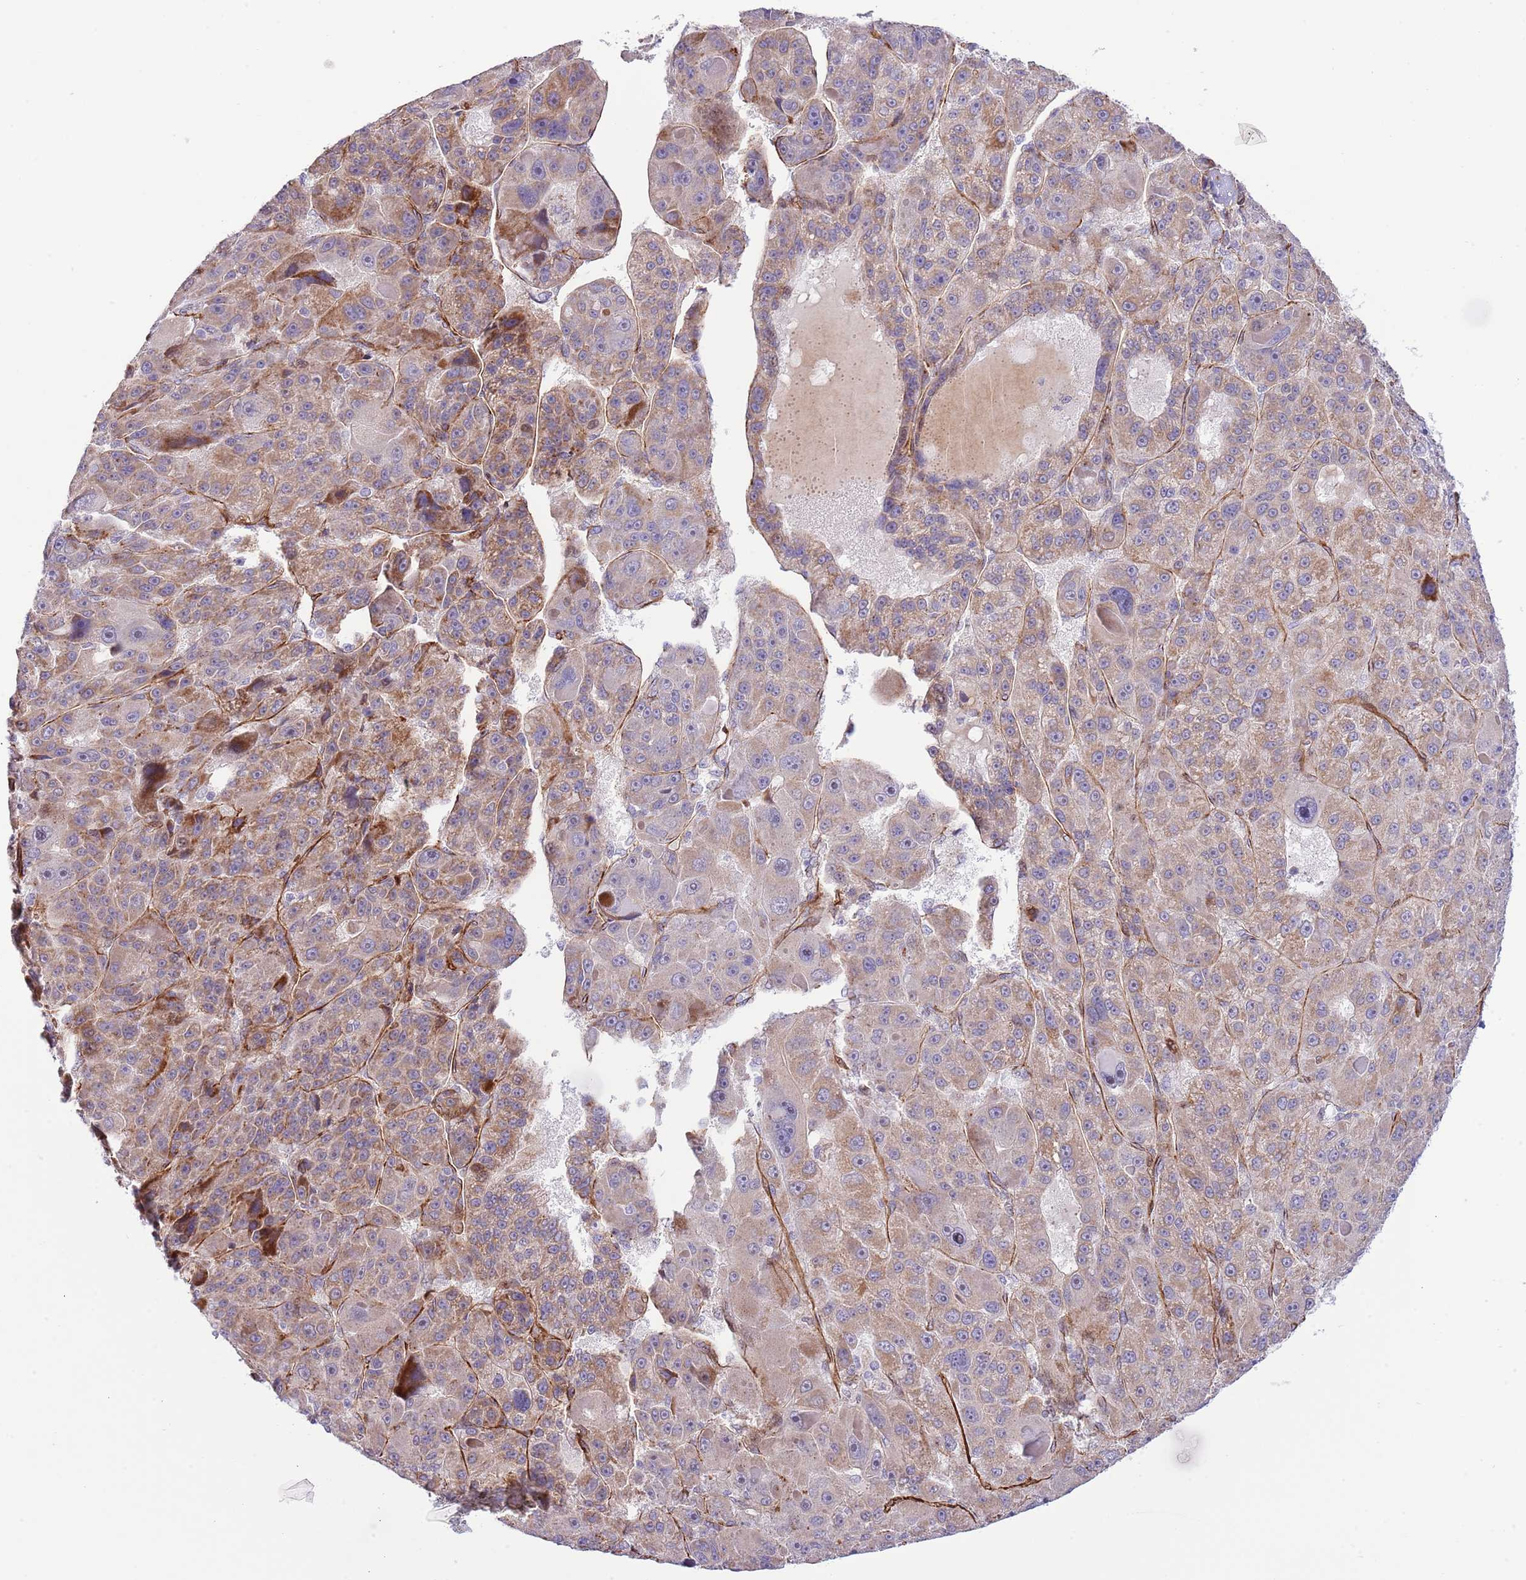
{"staining": {"intensity": "moderate", "quantity": ">75%", "location": "cytoplasmic/membranous"}, "tissue": "liver cancer", "cell_type": "Tumor cells", "image_type": "cancer", "snomed": [{"axis": "morphology", "description": "Carcinoma, Hepatocellular, NOS"}, {"axis": "topography", "description": "Liver"}], "caption": "There is medium levels of moderate cytoplasmic/membranous expression in tumor cells of liver cancer (hepatocellular carcinoma), as demonstrated by immunohistochemical staining (brown color).", "gene": "NEK3", "patient": {"sex": "male", "age": 76}}